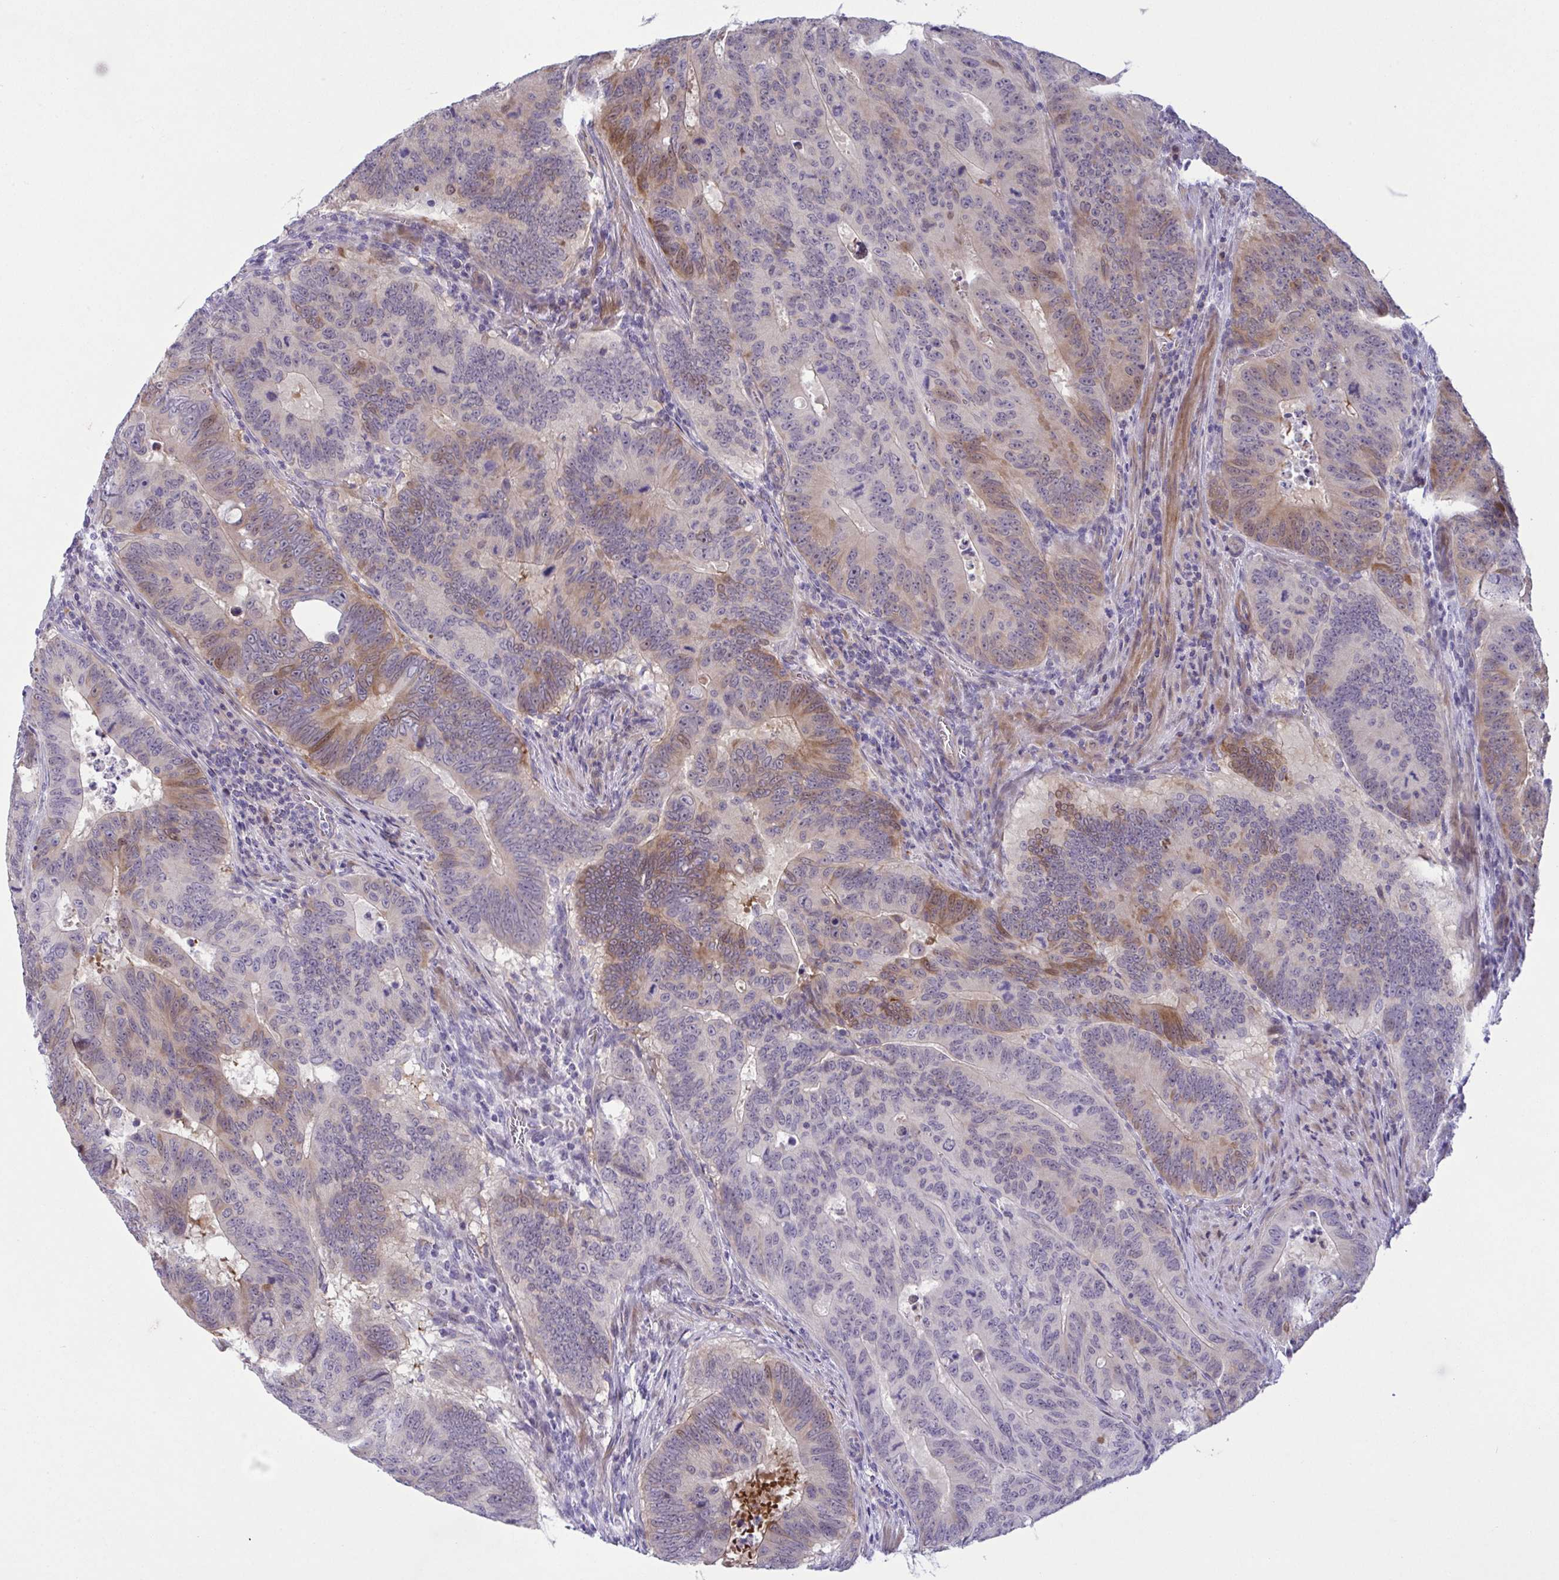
{"staining": {"intensity": "moderate", "quantity": "25%-75%", "location": "cytoplasmic/membranous"}, "tissue": "colorectal cancer", "cell_type": "Tumor cells", "image_type": "cancer", "snomed": [{"axis": "morphology", "description": "Adenocarcinoma, NOS"}, {"axis": "topography", "description": "Colon"}], "caption": "This image exhibits IHC staining of human colorectal adenocarcinoma, with medium moderate cytoplasmic/membranous expression in approximately 25%-75% of tumor cells.", "gene": "VWC2", "patient": {"sex": "male", "age": 62}}